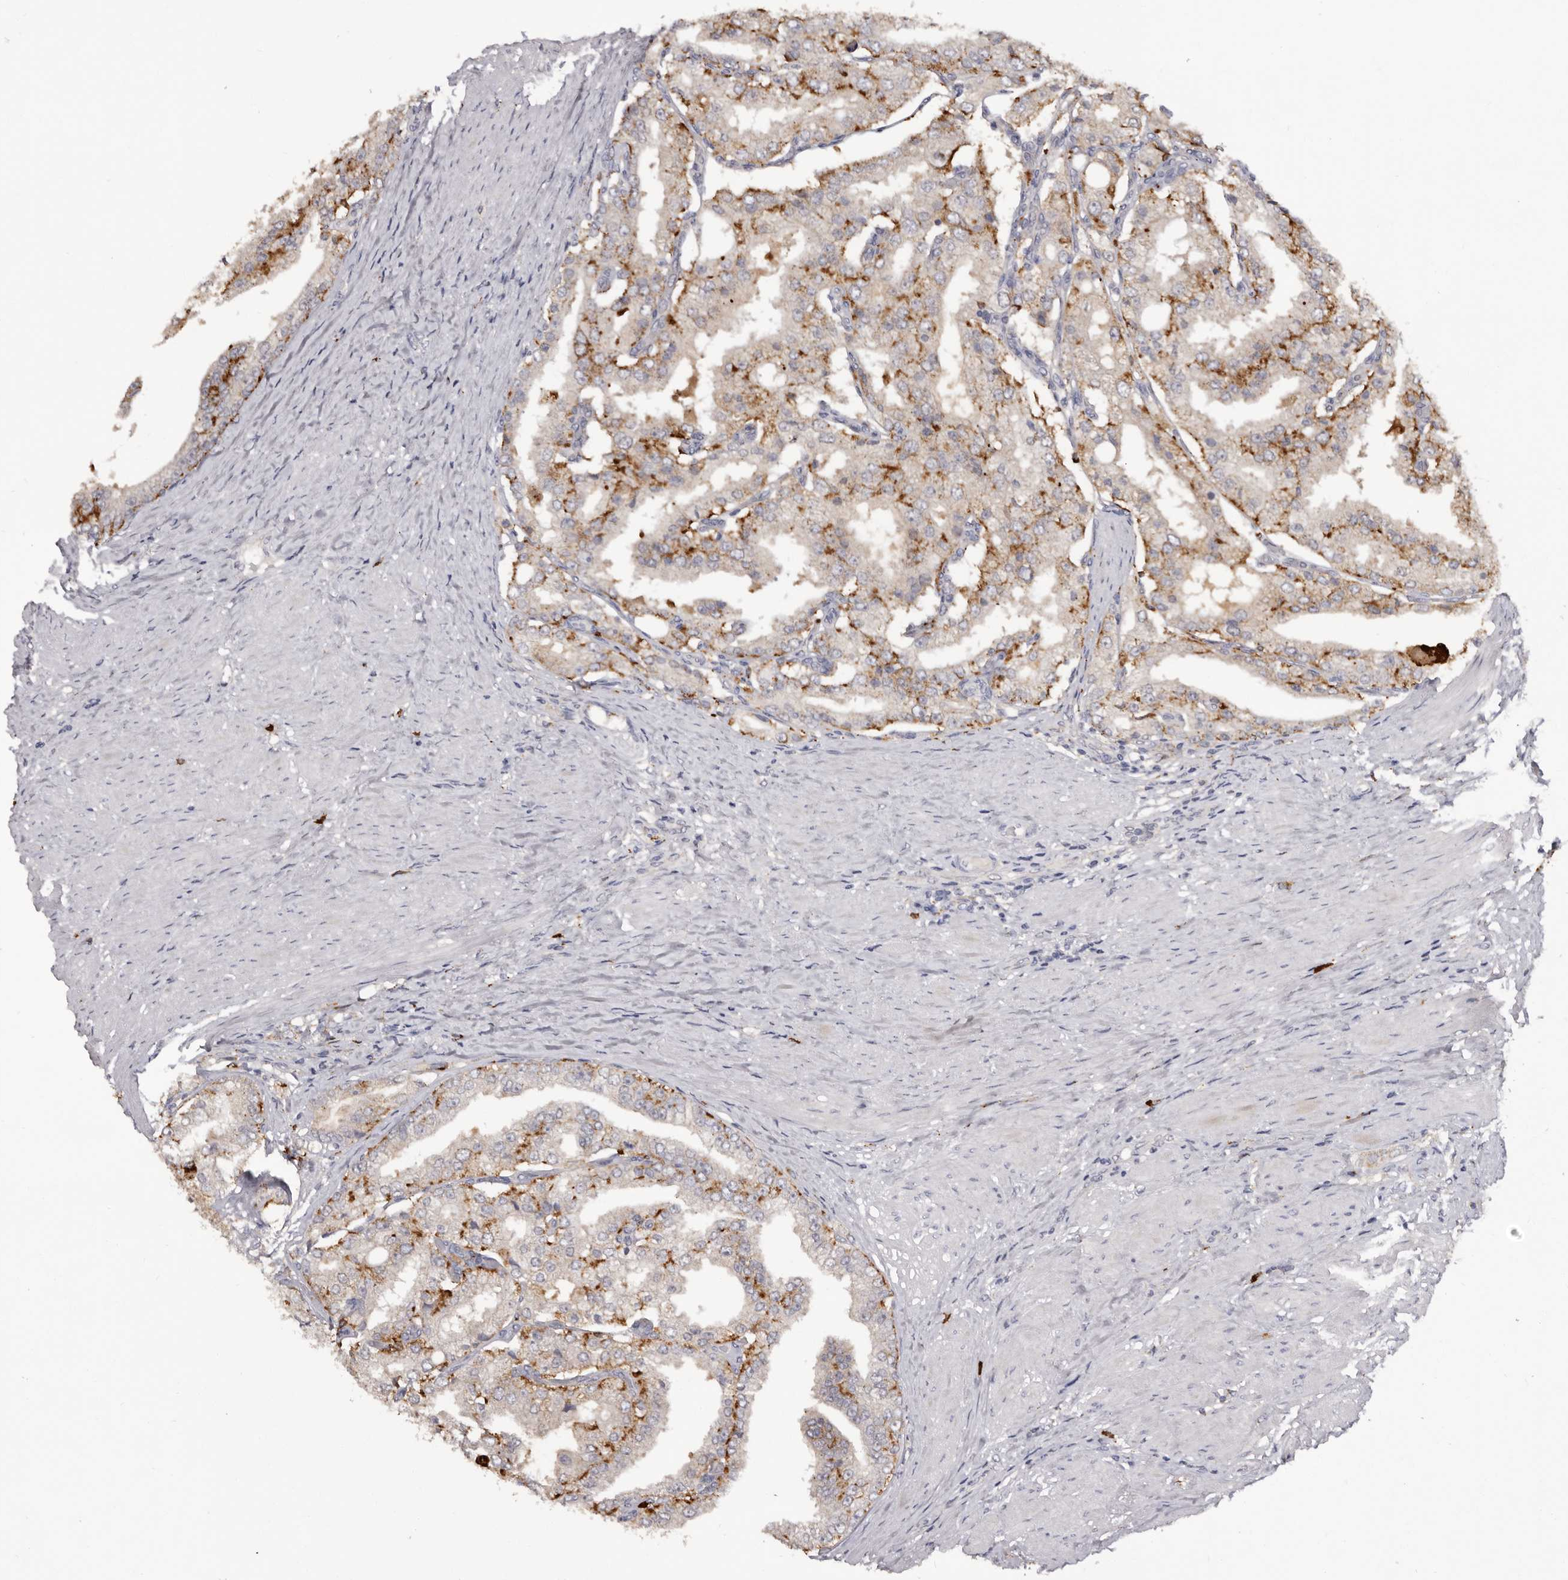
{"staining": {"intensity": "weak", "quantity": "25%-75%", "location": "cytoplasmic/membranous"}, "tissue": "prostate cancer", "cell_type": "Tumor cells", "image_type": "cancer", "snomed": [{"axis": "morphology", "description": "Adenocarcinoma, High grade"}, {"axis": "topography", "description": "Prostate"}], "caption": "A photomicrograph showing weak cytoplasmic/membranous expression in about 25%-75% of tumor cells in high-grade adenocarcinoma (prostate), as visualized by brown immunohistochemical staining.", "gene": "DAP", "patient": {"sex": "male", "age": 50}}